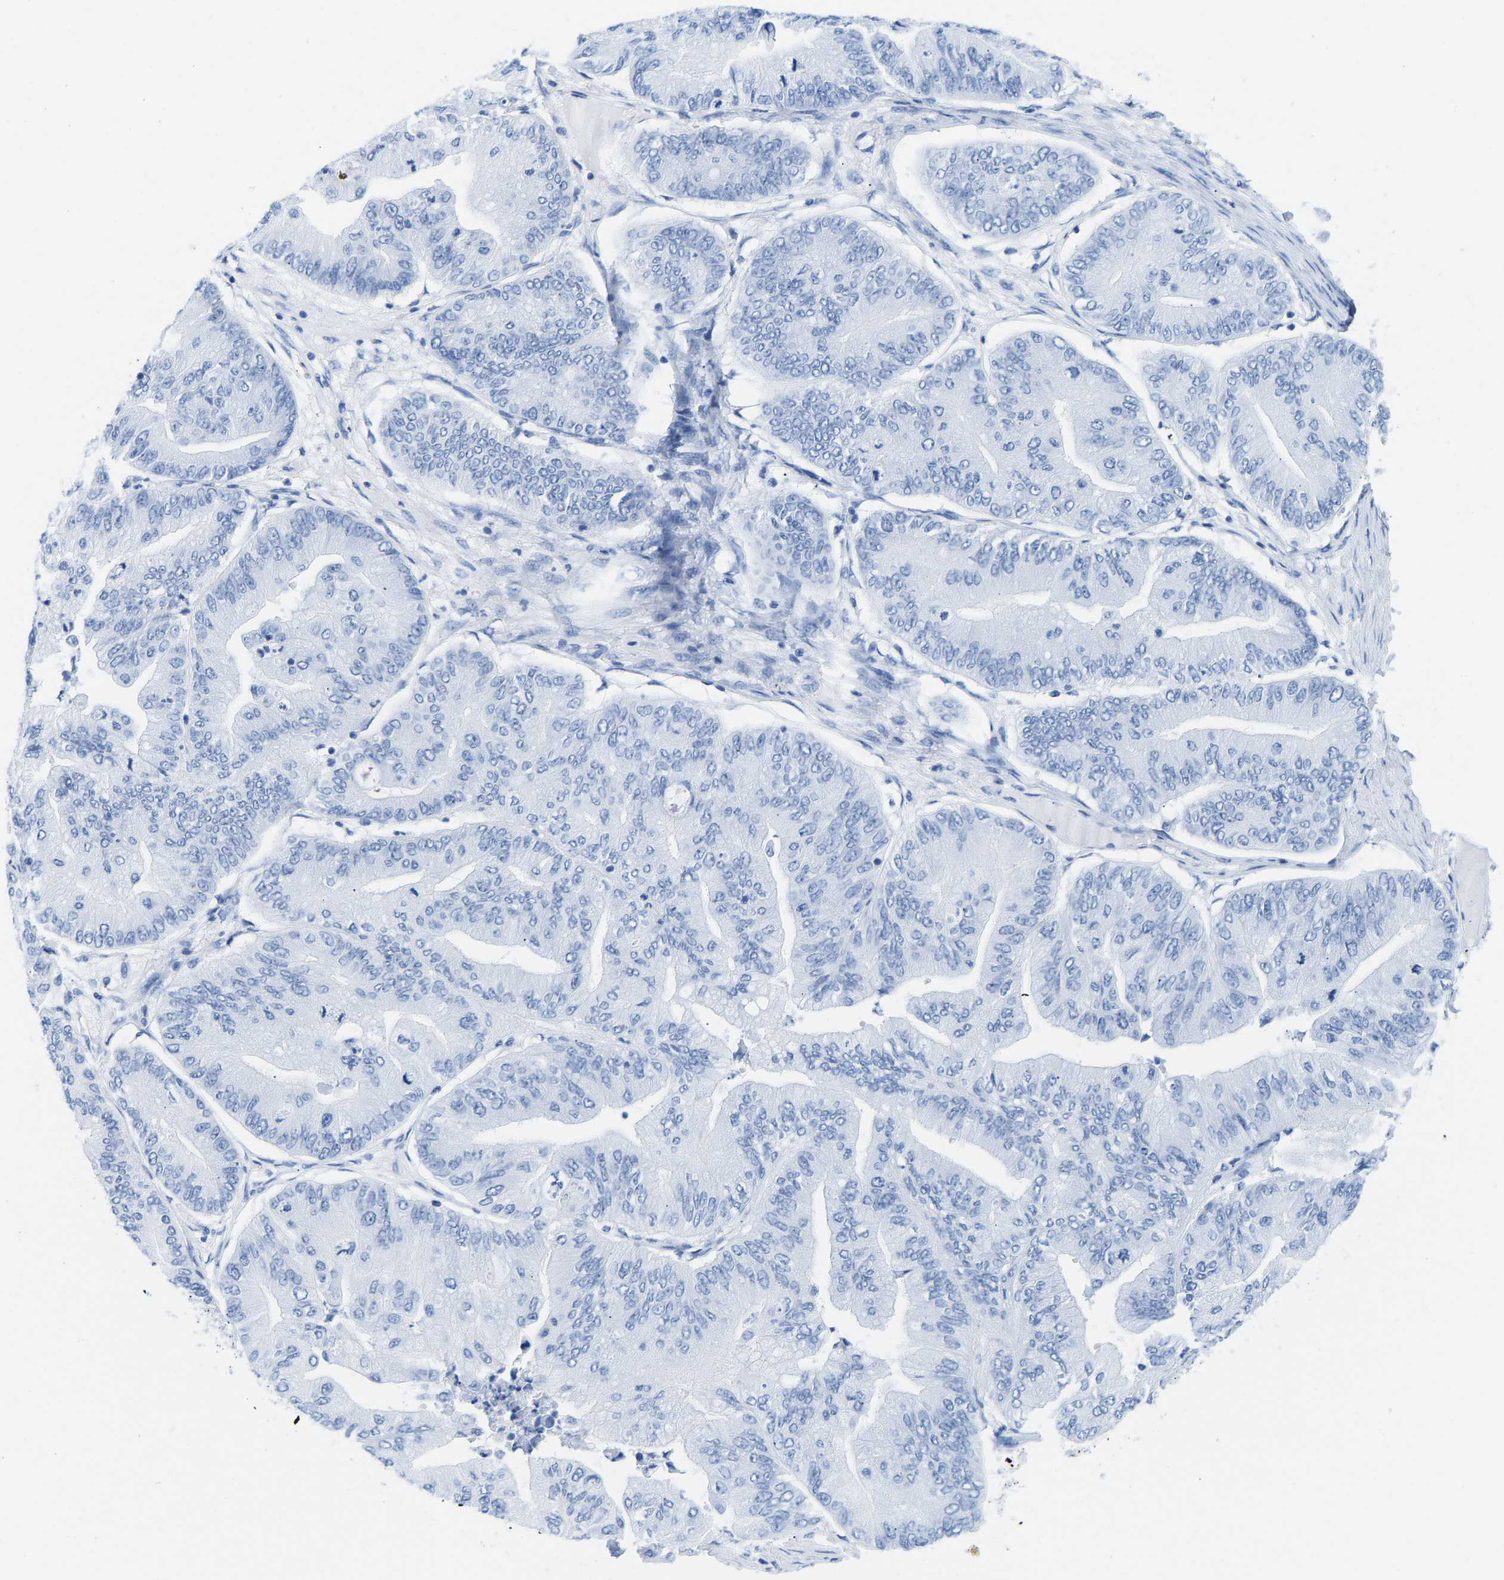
{"staining": {"intensity": "negative", "quantity": "none", "location": "none"}, "tissue": "ovarian cancer", "cell_type": "Tumor cells", "image_type": "cancer", "snomed": [{"axis": "morphology", "description": "Cystadenocarcinoma, mucinous, NOS"}, {"axis": "topography", "description": "Ovary"}], "caption": "An image of mucinous cystadenocarcinoma (ovarian) stained for a protein demonstrates no brown staining in tumor cells.", "gene": "ELMO2", "patient": {"sex": "female", "age": 61}}